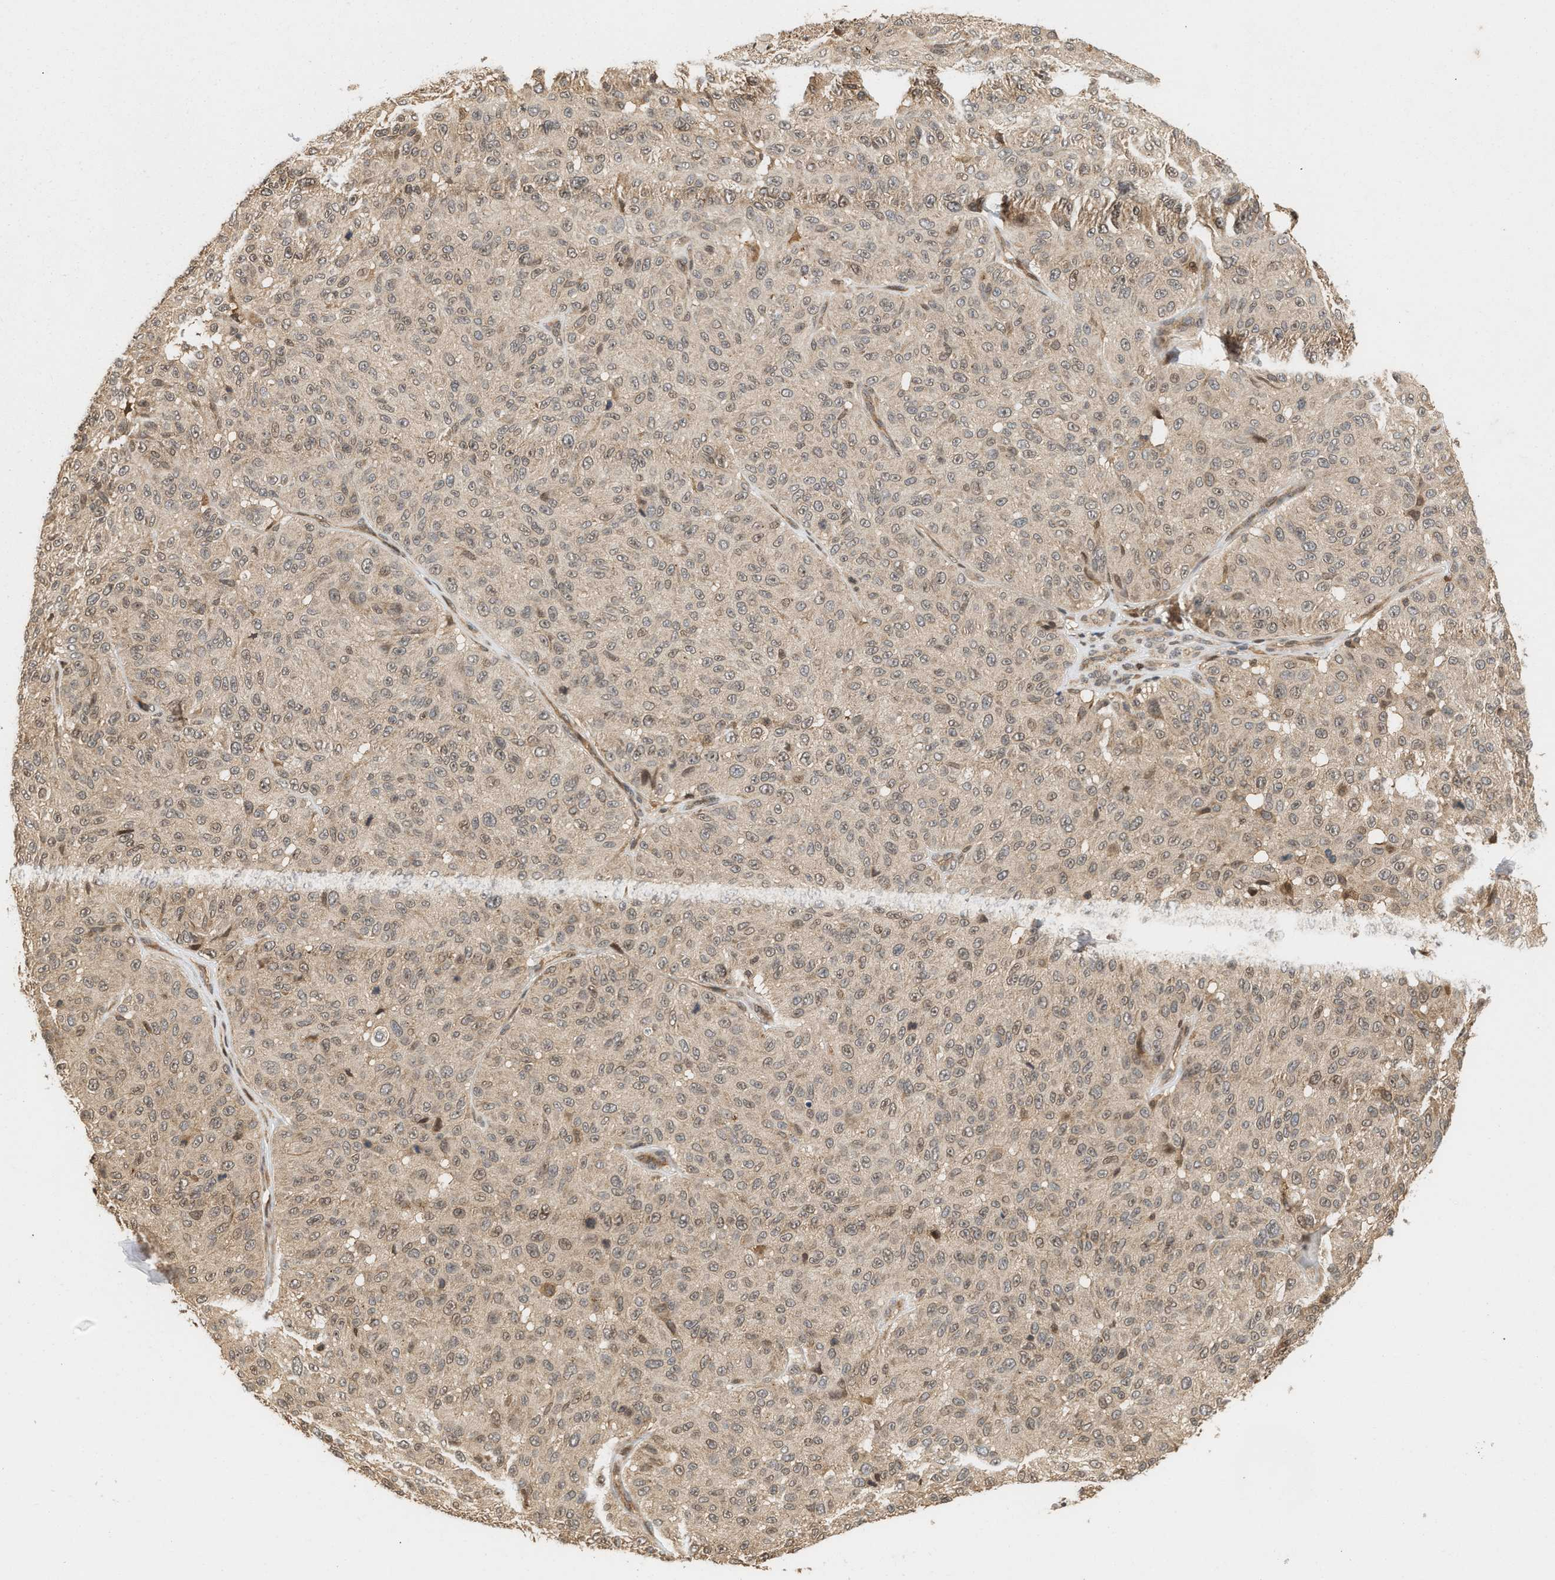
{"staining": {"intensity": "weak", "quantity": "25%-75%", "location": "cytoplasmic/membranous,nuclear"}, "tissue": "melanoma", "cell_type": "Tumor cells", "image_type": "cancer", "snomed": [{"axis": "morphology", "description": "Malignant melanoma, NOS"}, {"axis": "topography", "description": "Skin"}], "caption": "Protein analysis of melanoma tissue shows weak cytoplasmic/membranous and nuclear expression in approximately 25%-75% of tumor cells. The staining was performed using DAB (3,3'-diaminobenzidine) to visualize the protein expression in brown, while the nuclei were stained in blue with hematoxylin (Magnification: 20x).", "gene": "ABHD5", "patient": {"sex": "female", "age": 46}}